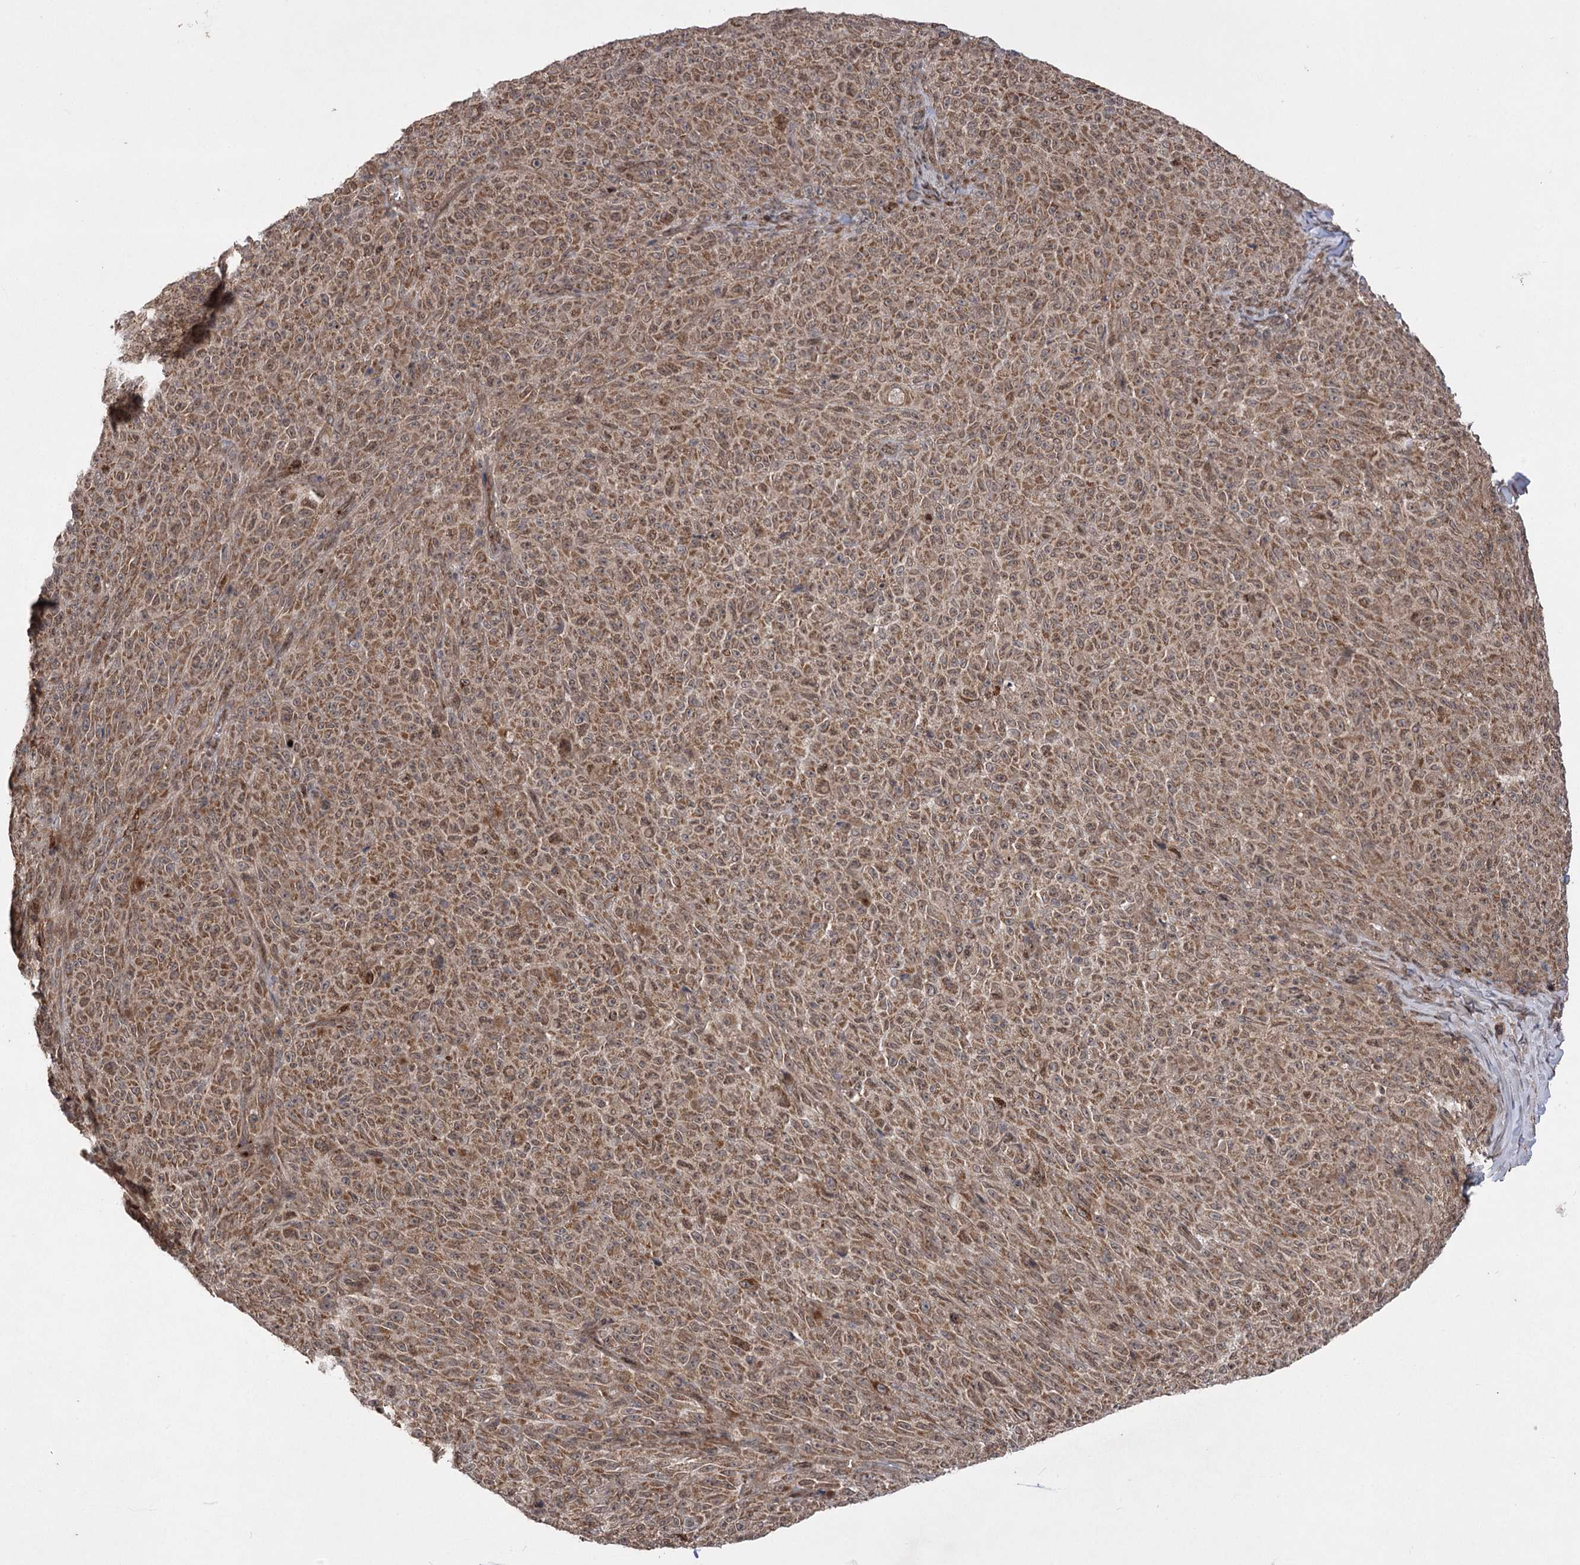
{"staining": {"intensity": "moderate", "quantity": ">75%", "location": "cytoplasmic/membranous,nuclear"}, "tissue": "melanoma", "cell_type": "Tumor cells", "image_type": "cancer", "snomed": [{"axis": "morphology", "description": "Malignant melanoma, NOS"}, {"axis": "topography", "description": "Skin"}], "caption": "A histopathology image showing moderate cytoplasmic/membranous and nuclear staining in about >75% of tumor cells in melanoma, as visualized by brown immunohistochemical staining.", "gene": "TENM2", "patient": {"sex": "female", "age": 82}}